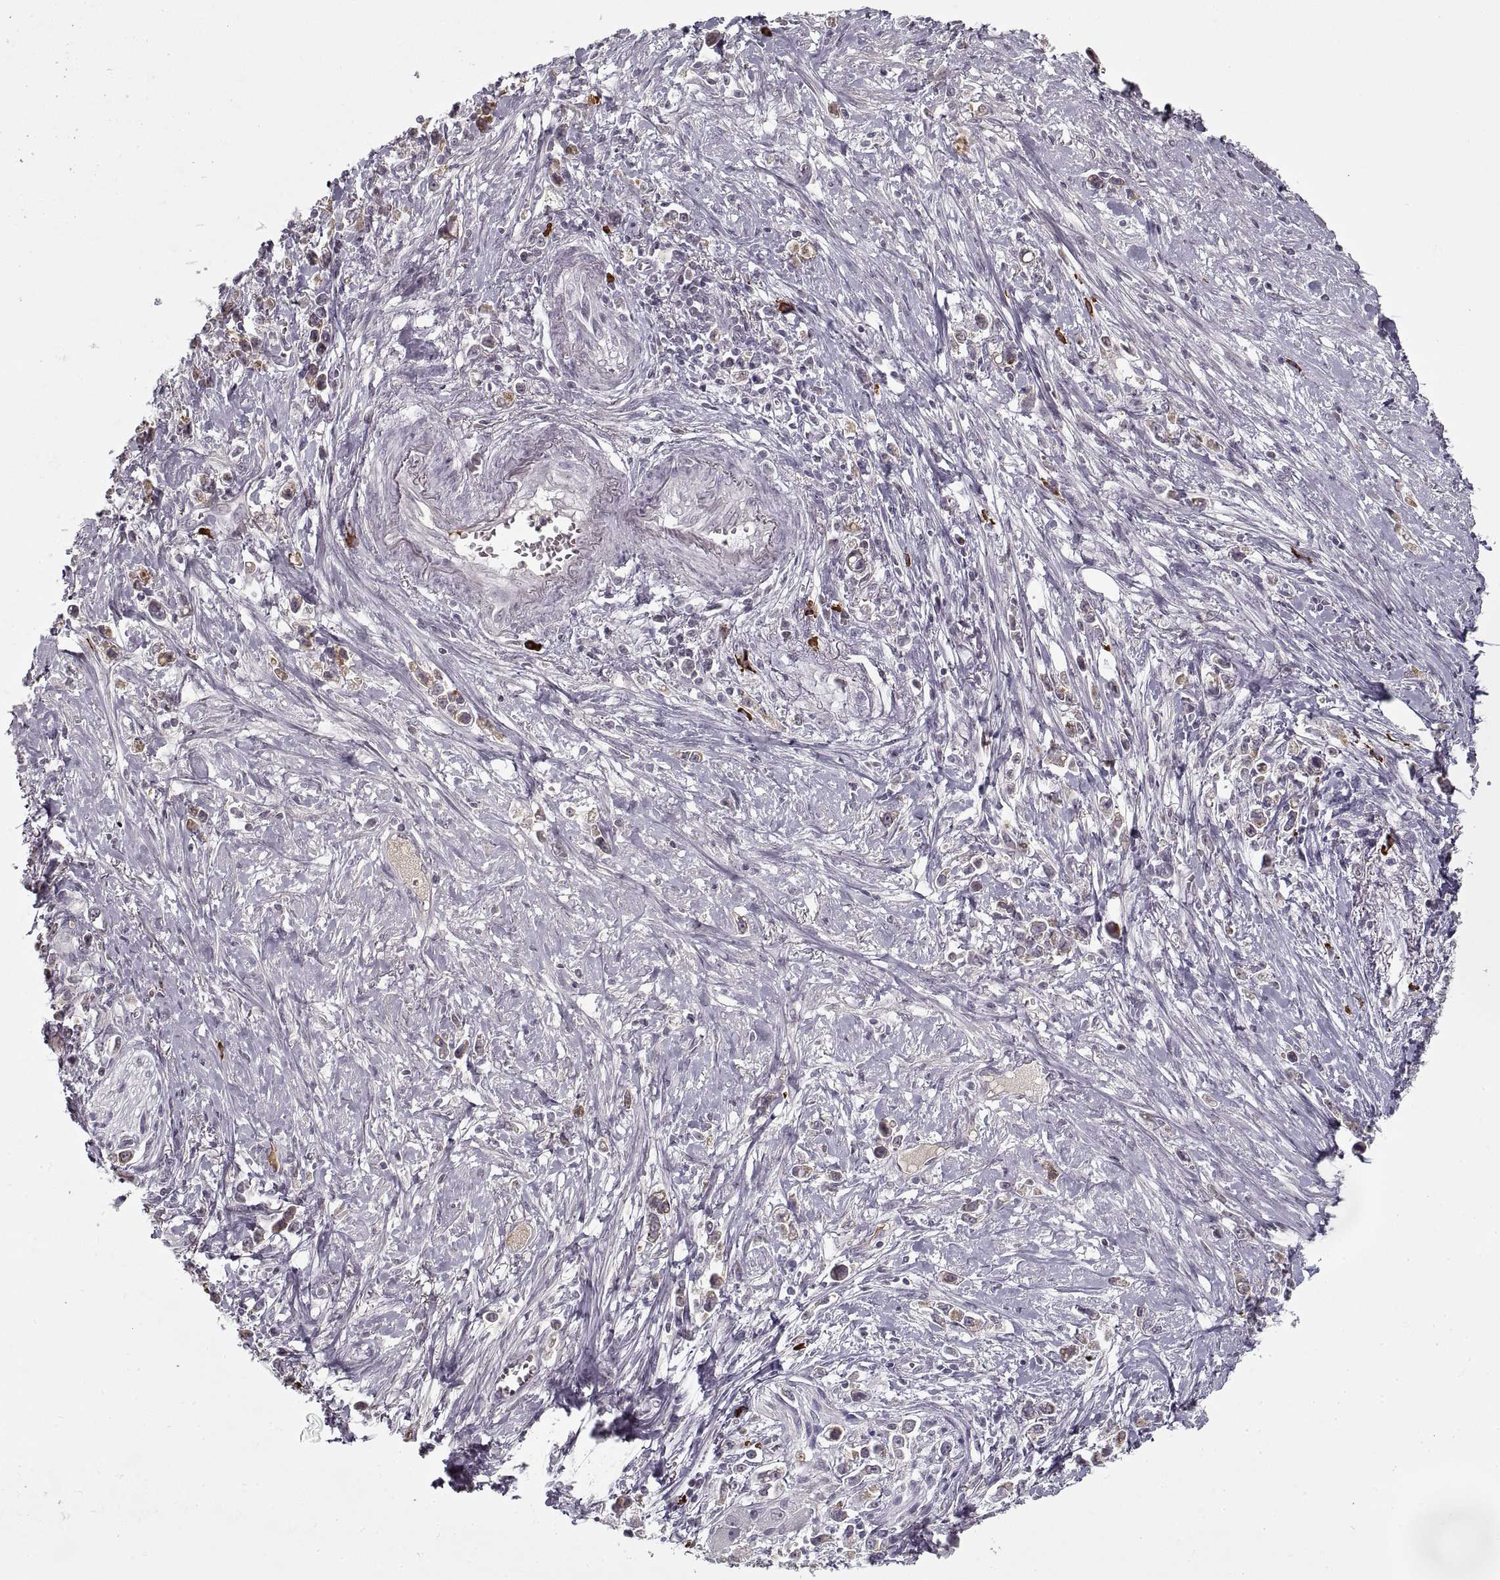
{"staining": {"intensity": "moderate", "quantity": "<25%", "location": "cytoplasmic/membranous"}, "tissue": "stomach cancer", "cell_type": "Tumor cells", "image_type": "cancer", "snomed": [{"axis": "morphology", "description": "Adenocarcinoma, NOS"}, {"axis": "topography", "description": "Stomach"}], "caption": "Immunohistochemistry staining of stomach adenocarcinoma, which reveals low levels of moderate cytoplasmic/membranous positivity in approximately <25% of tumor cells indicating moderate cytoplasmic/membranous protein staining. The staining was performed using DAB (brown) for protein detection and nuclei were counterstained in hematoxylin (blue).", "gene": "GAD2", "patient": {"sex": "male", "age": 63}}